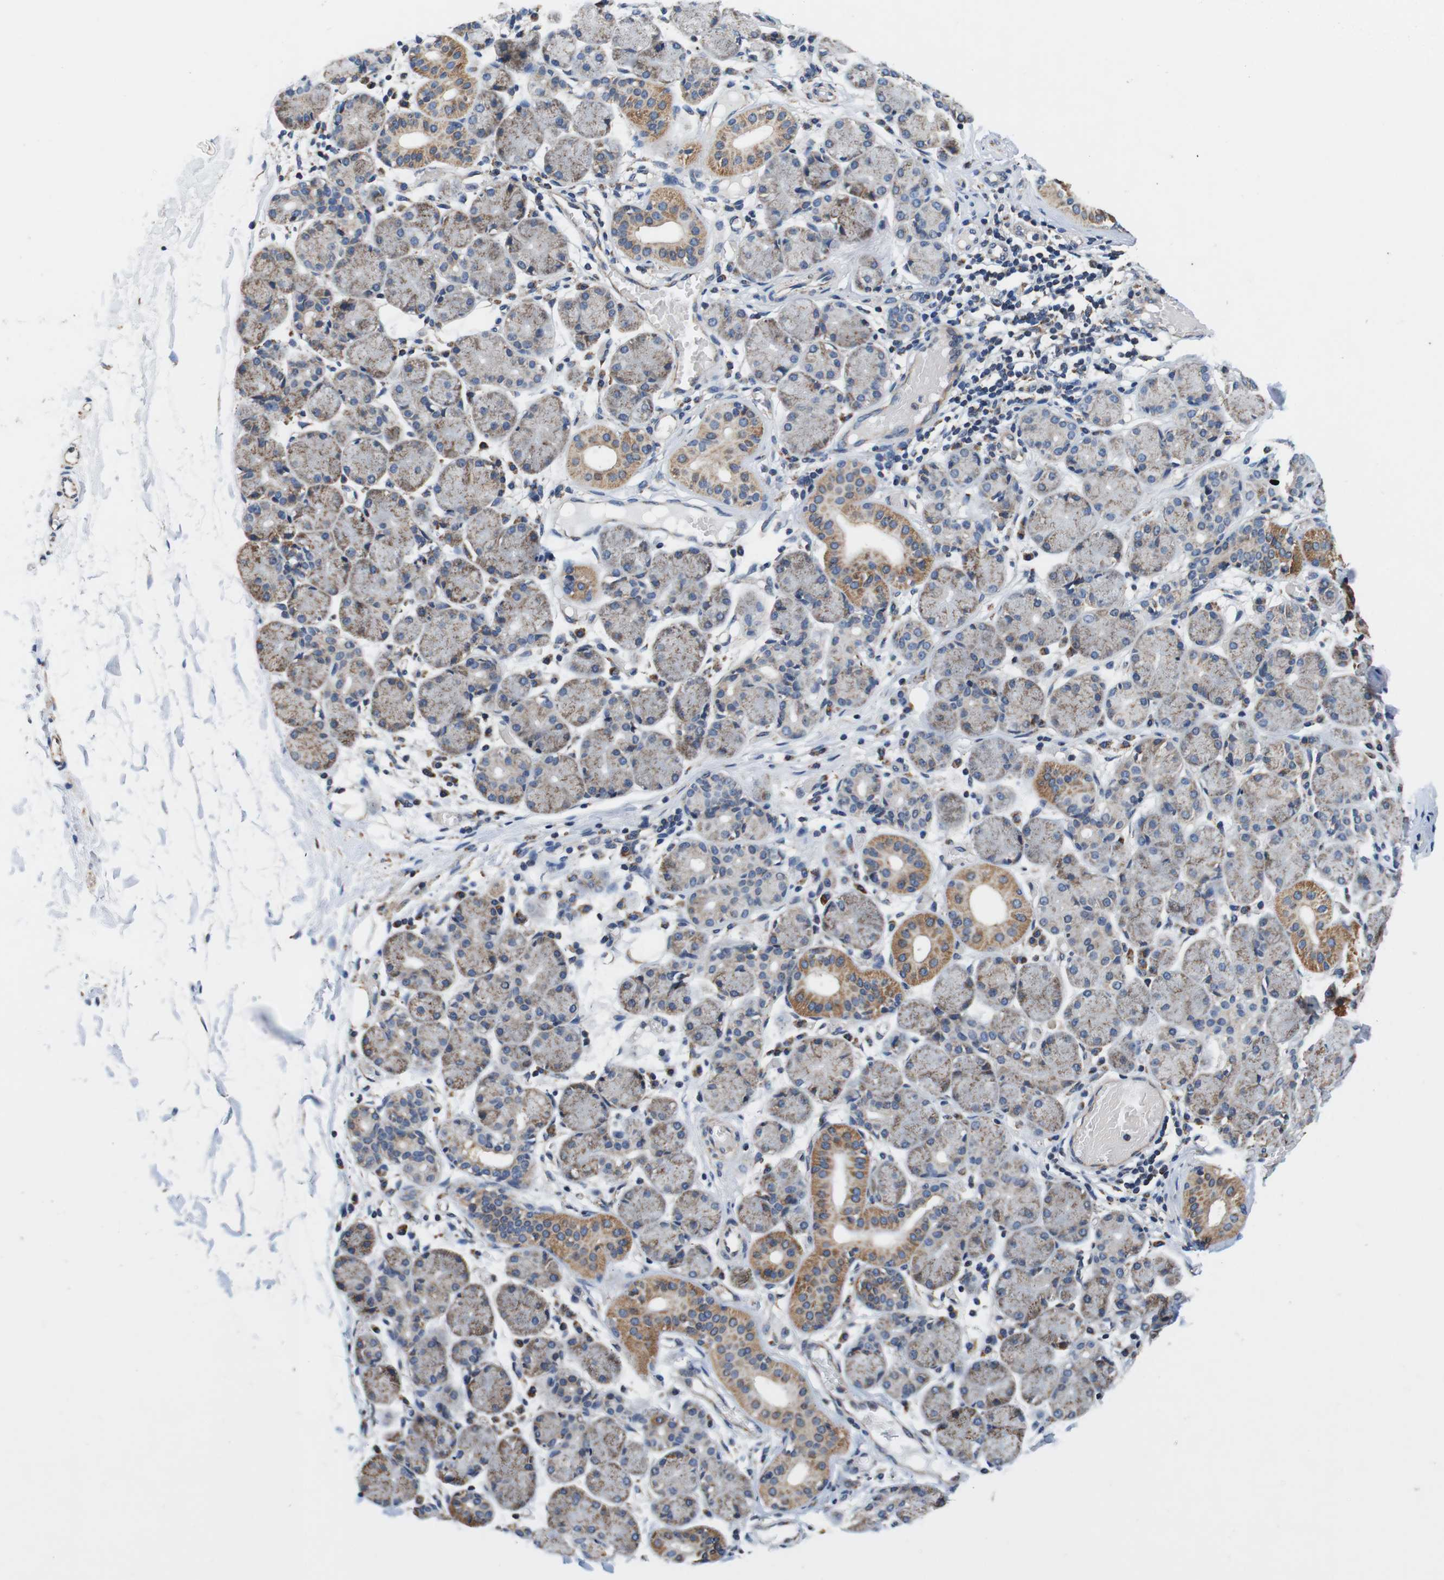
{"staining": {"intensity": "moderate", "quantity": ">75%", "location": "cytoplasmic/membranous"}, "tissue": "salivary gland", "cell_type": "Glandular cells", "image_type": "normal", "snomed": [{"axis": "morphology", "description": "Normal tissue, NOS"}, {"axis": "topography", "description": "Salivary gland"}], "caption": "Human salivary gland stained with a protein marker displays moderate staining in glandular cells.", "gene": "LRP4", "patient": {"sex": "female", "age": 24}}